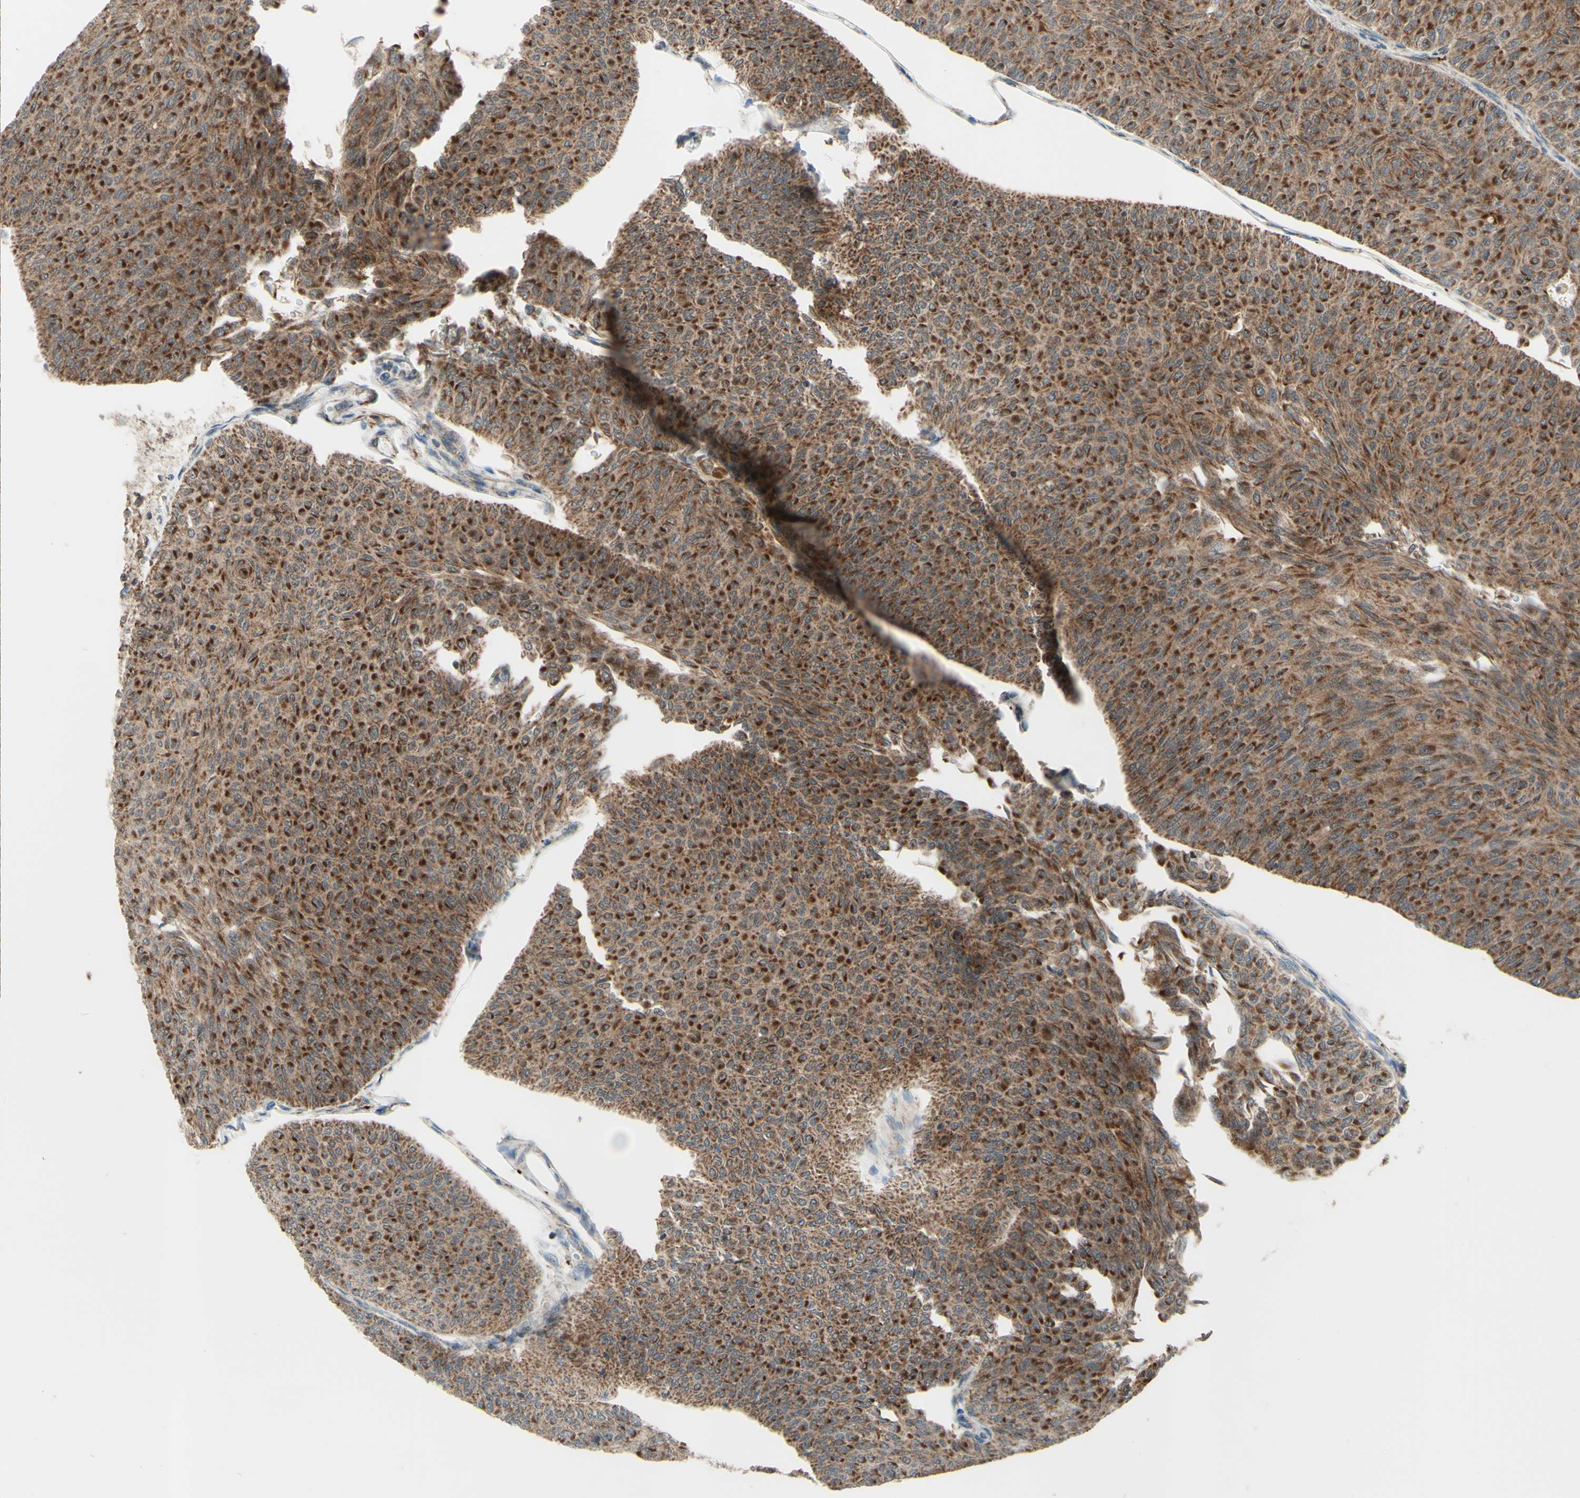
{"staining": {"intensity": "strong", "quantity": ">75%", "location": "cytoplasmic/membranous"}, "tissue": "urothelial cancer", "cell_type": "Tumor cells", "image_type": "cancer", "snomed": [{"axis": "morphology", "description": "Urothelial carcinoma, Low grade"}, {"axis": "topography", "description": "Urinary bladder"}], "caption": "Protein expression analysis of urothelial cancer exhibits strong cytoplasmic/membranous positivity in about >75% of tumor cells.", "gene": "DHRS3", "patient": {"sex": "male", "age": 78}}